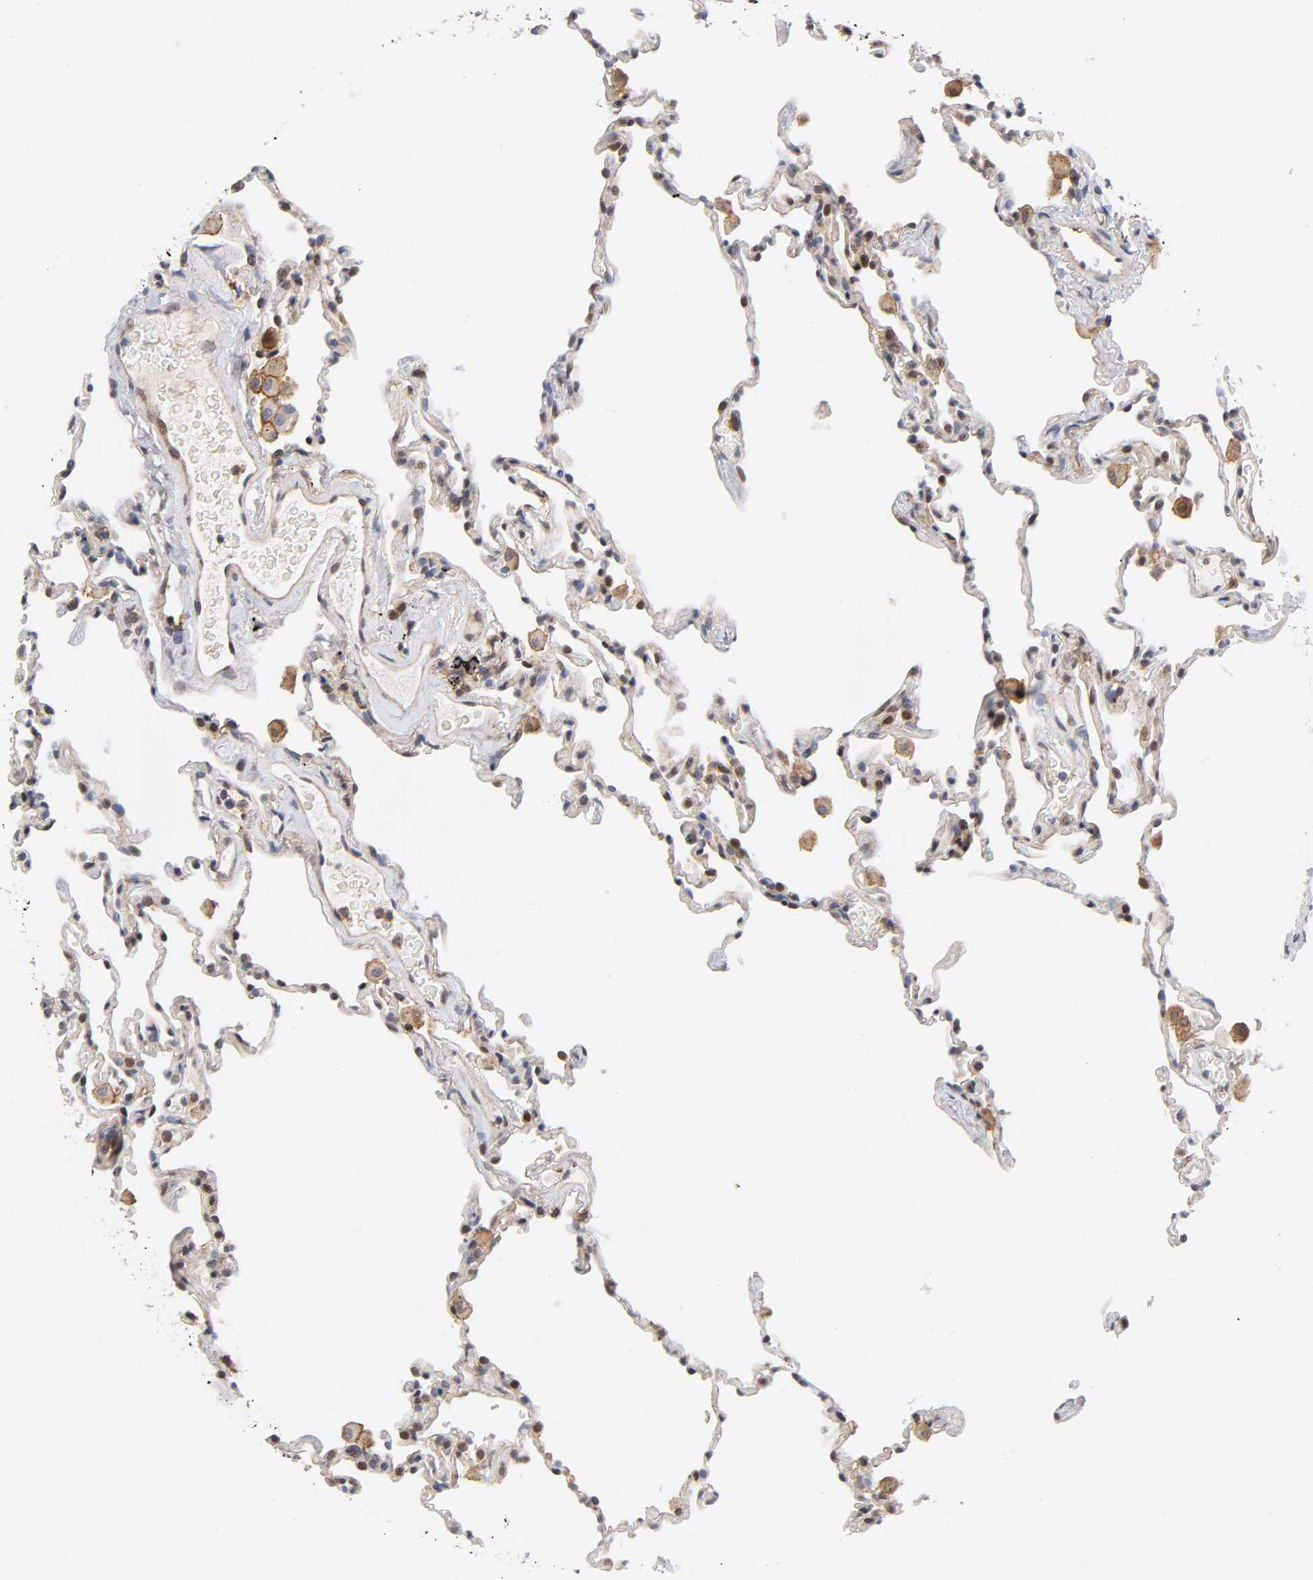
{"staining": {"intensity": "weak", "quantity": "<25%", "location": "cytoplasmic/membranous"}, "tissue": "lung", "cell_type": "Alveolar cells", "image_type": "normal", "snomed": [{"axis": "morphology", "description": "Normal tissue, NOS"}, {"axis": "morphology", "description": "Soft tissue tumor metastatic"}, {"axis": "topography", "description": "Lung"}], "caption": "Histopathology image shows no significant protein expression in alveolar cells of normal lung. (IHC, brightfield microscopy, high magnification).", "gene": "ANXA7", "patient": {"sex": "male", "age": 59}}